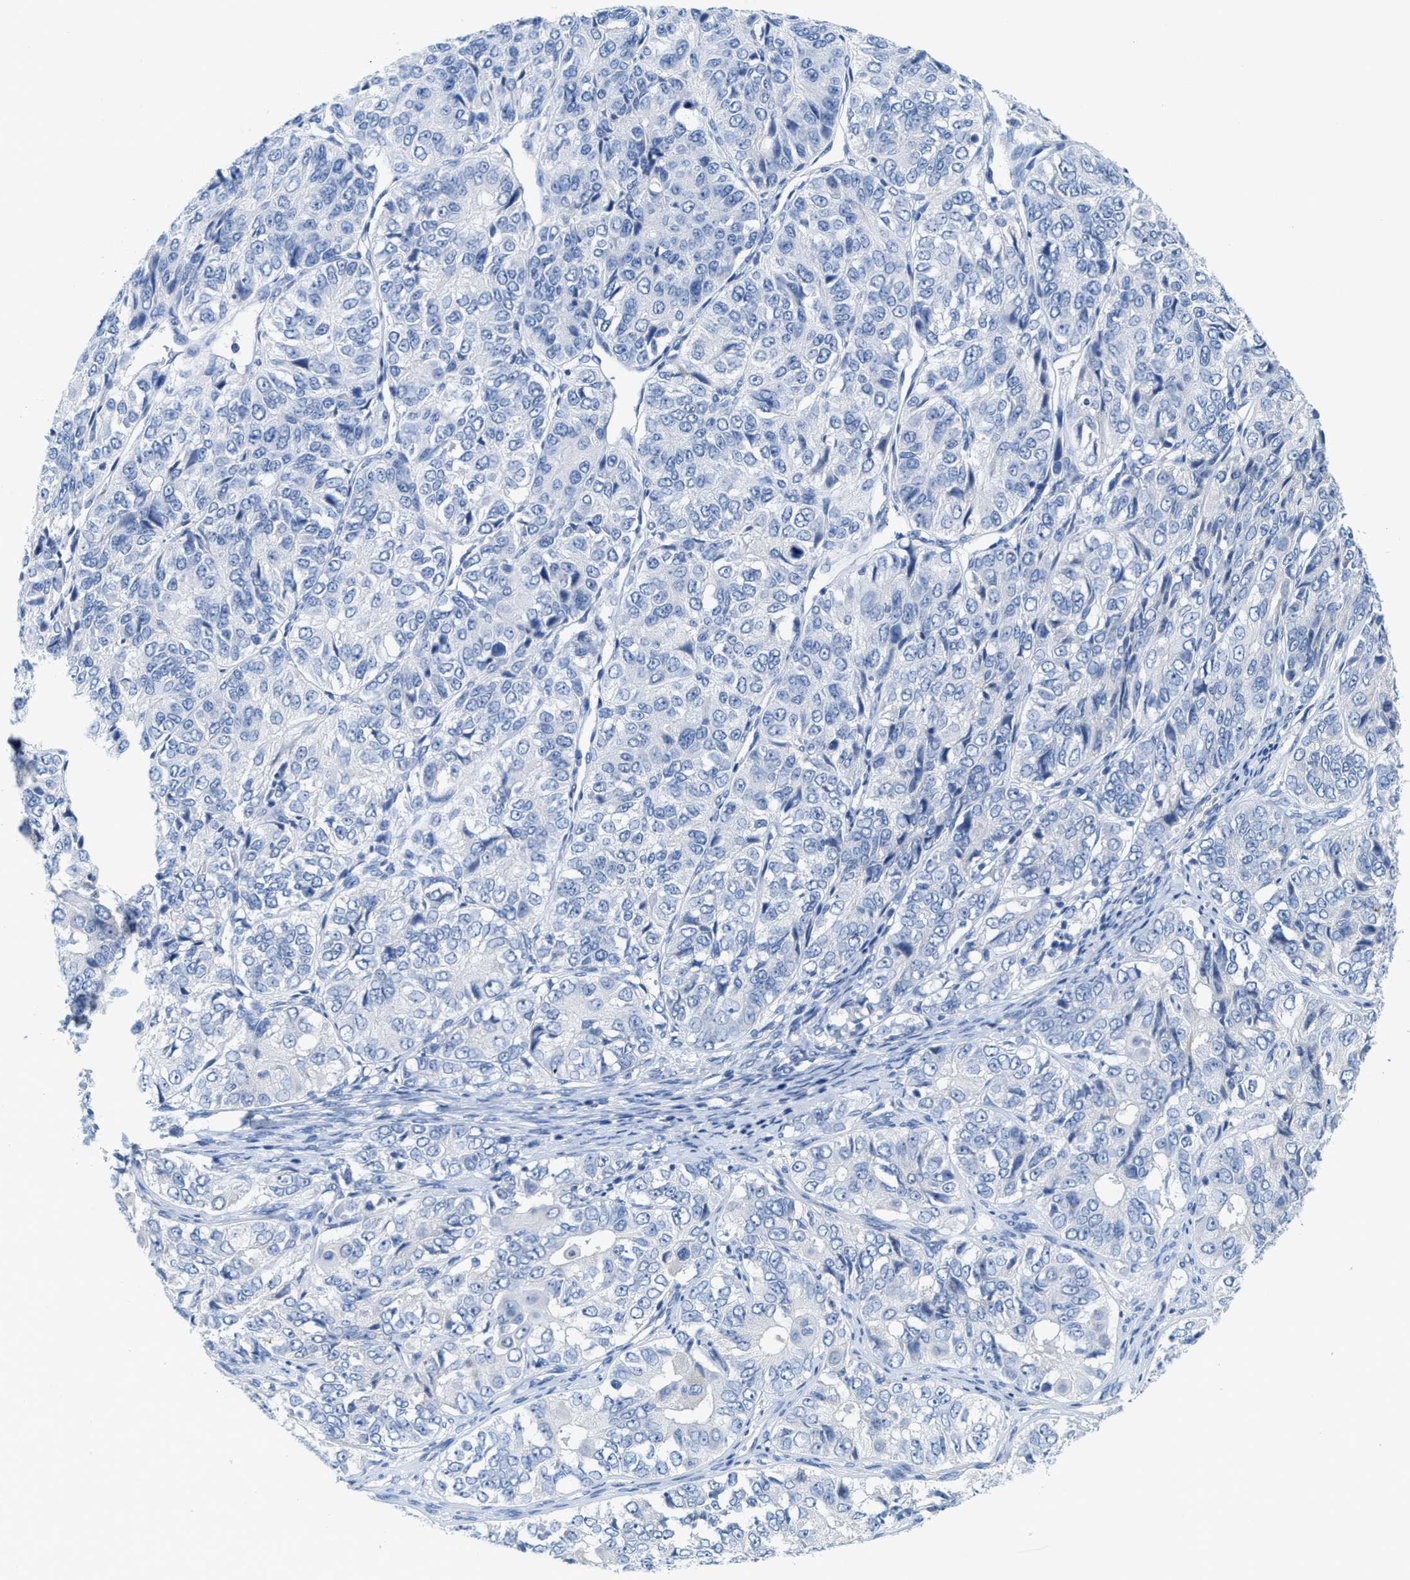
{"staining": {"intensity": "negative", "quantity": "none", "location": "none"}, "tissue": "ovarian cancer", "cell_type": "Tumor cells", "image_type": "cancer", "snomed": [{"axis": "morphology", "description": "Carcinoma, endometroid"}, {"axis": "topography", "description": "Ovary"}], "caption": "Immunohistochemistry of ovarian cancer (endometroid carcinoma) displays no positivity in tumor cells. Brightfield microscopy of immunohistochemistry stained with DAB (brown) and hematoxylin (blue), captured at high magnification.", "gene": "CPA2", "patient": {"sex": "female", "age": 51}}